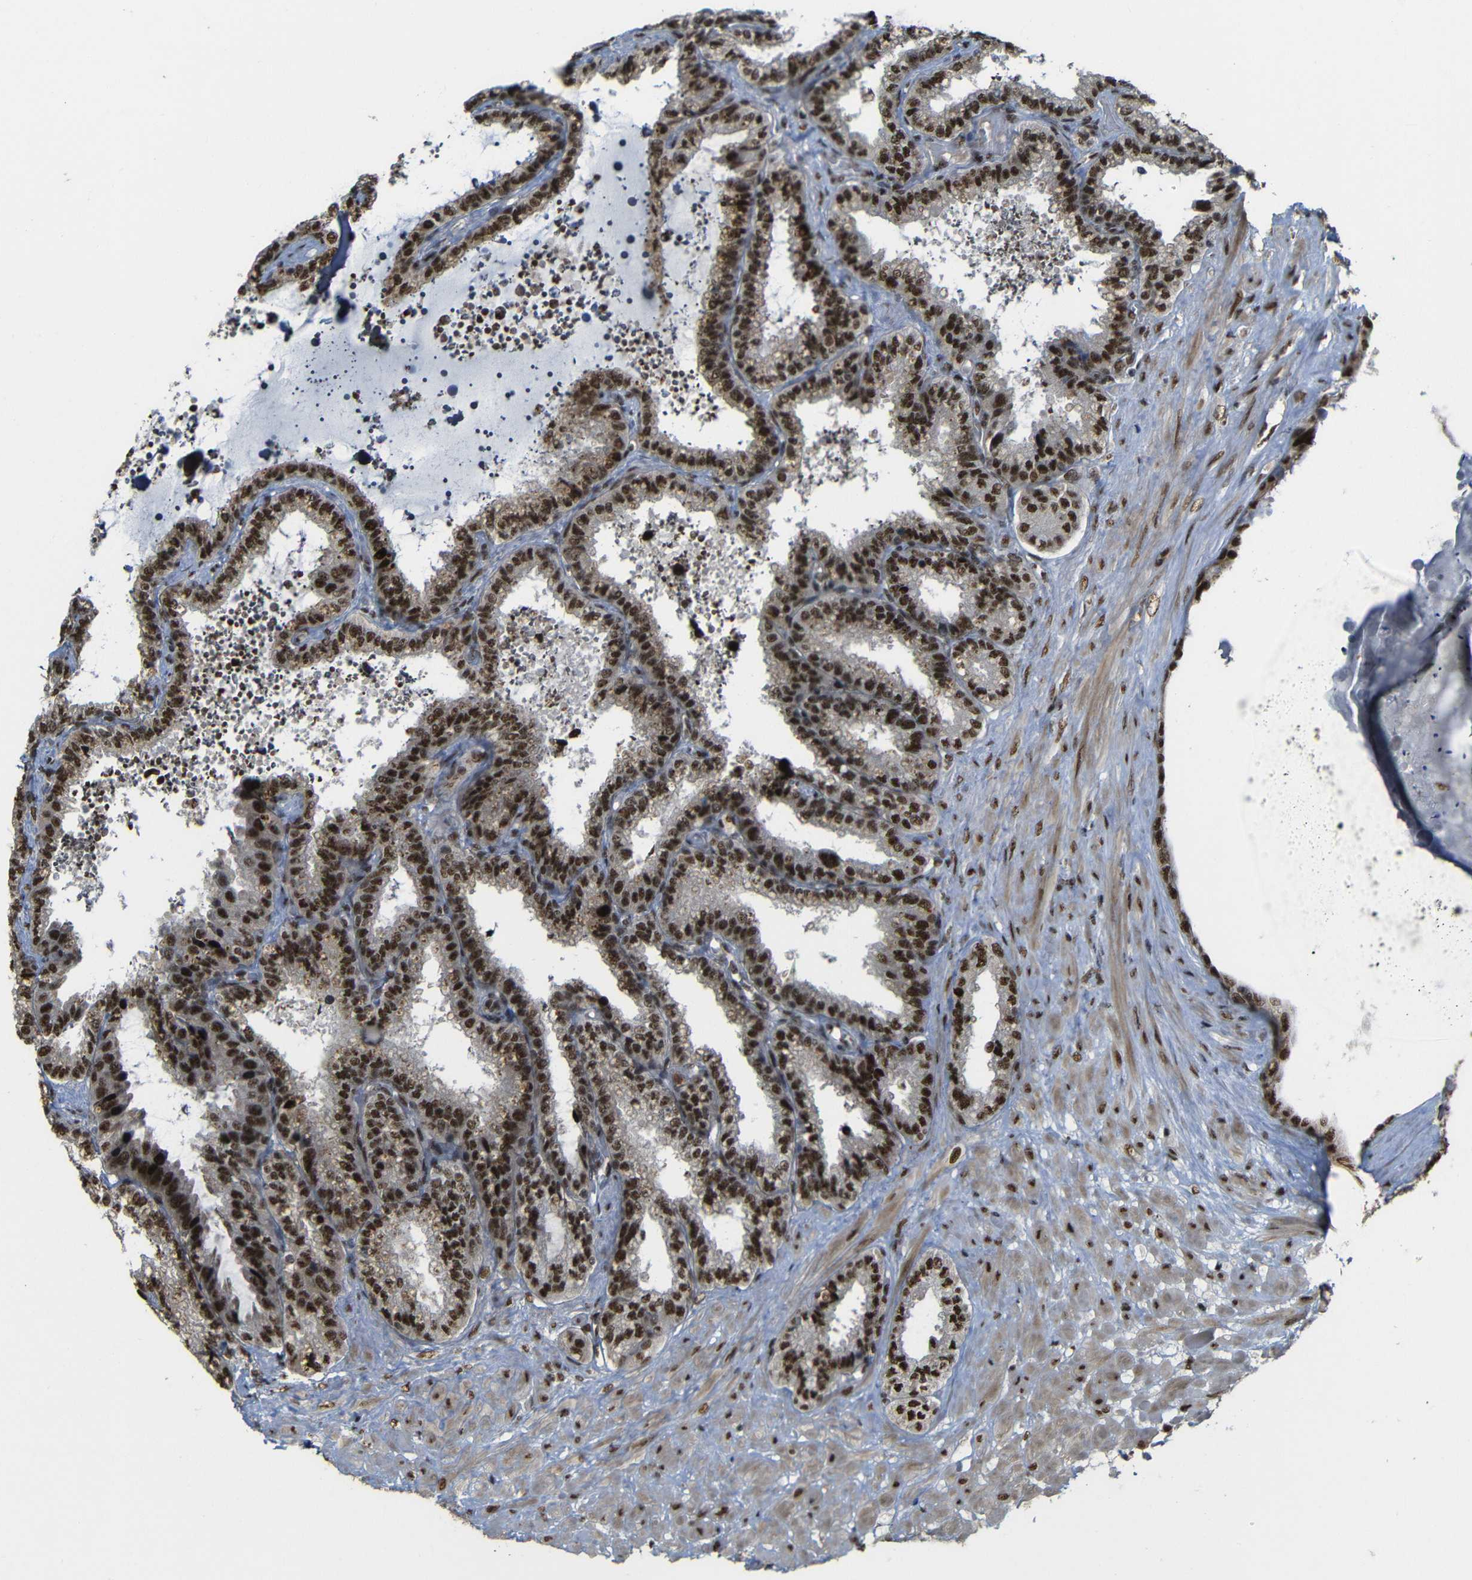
{"staining": {"intensity": "strong", "quantity": ">75%", "location": "cytoplasmic/membranous,nuclear"}, "tissue": "seminal vesicle", "cell_type": "Glandular cells", "image_type": "normal", "snomed": [{"axis": "morphology", "description": "Normal tissue, NOS"}, {"axis": "topography", "description": "Seminal veicle"}], "caption": "This is a micrograph of IHC staining of normal seminal vesicle, which shows strong staining in the cytoplasmic/membranous,nuclear of glandular cells.", "gene": "TCF7L2", "patient": {"sex": "male", "age": 46}}